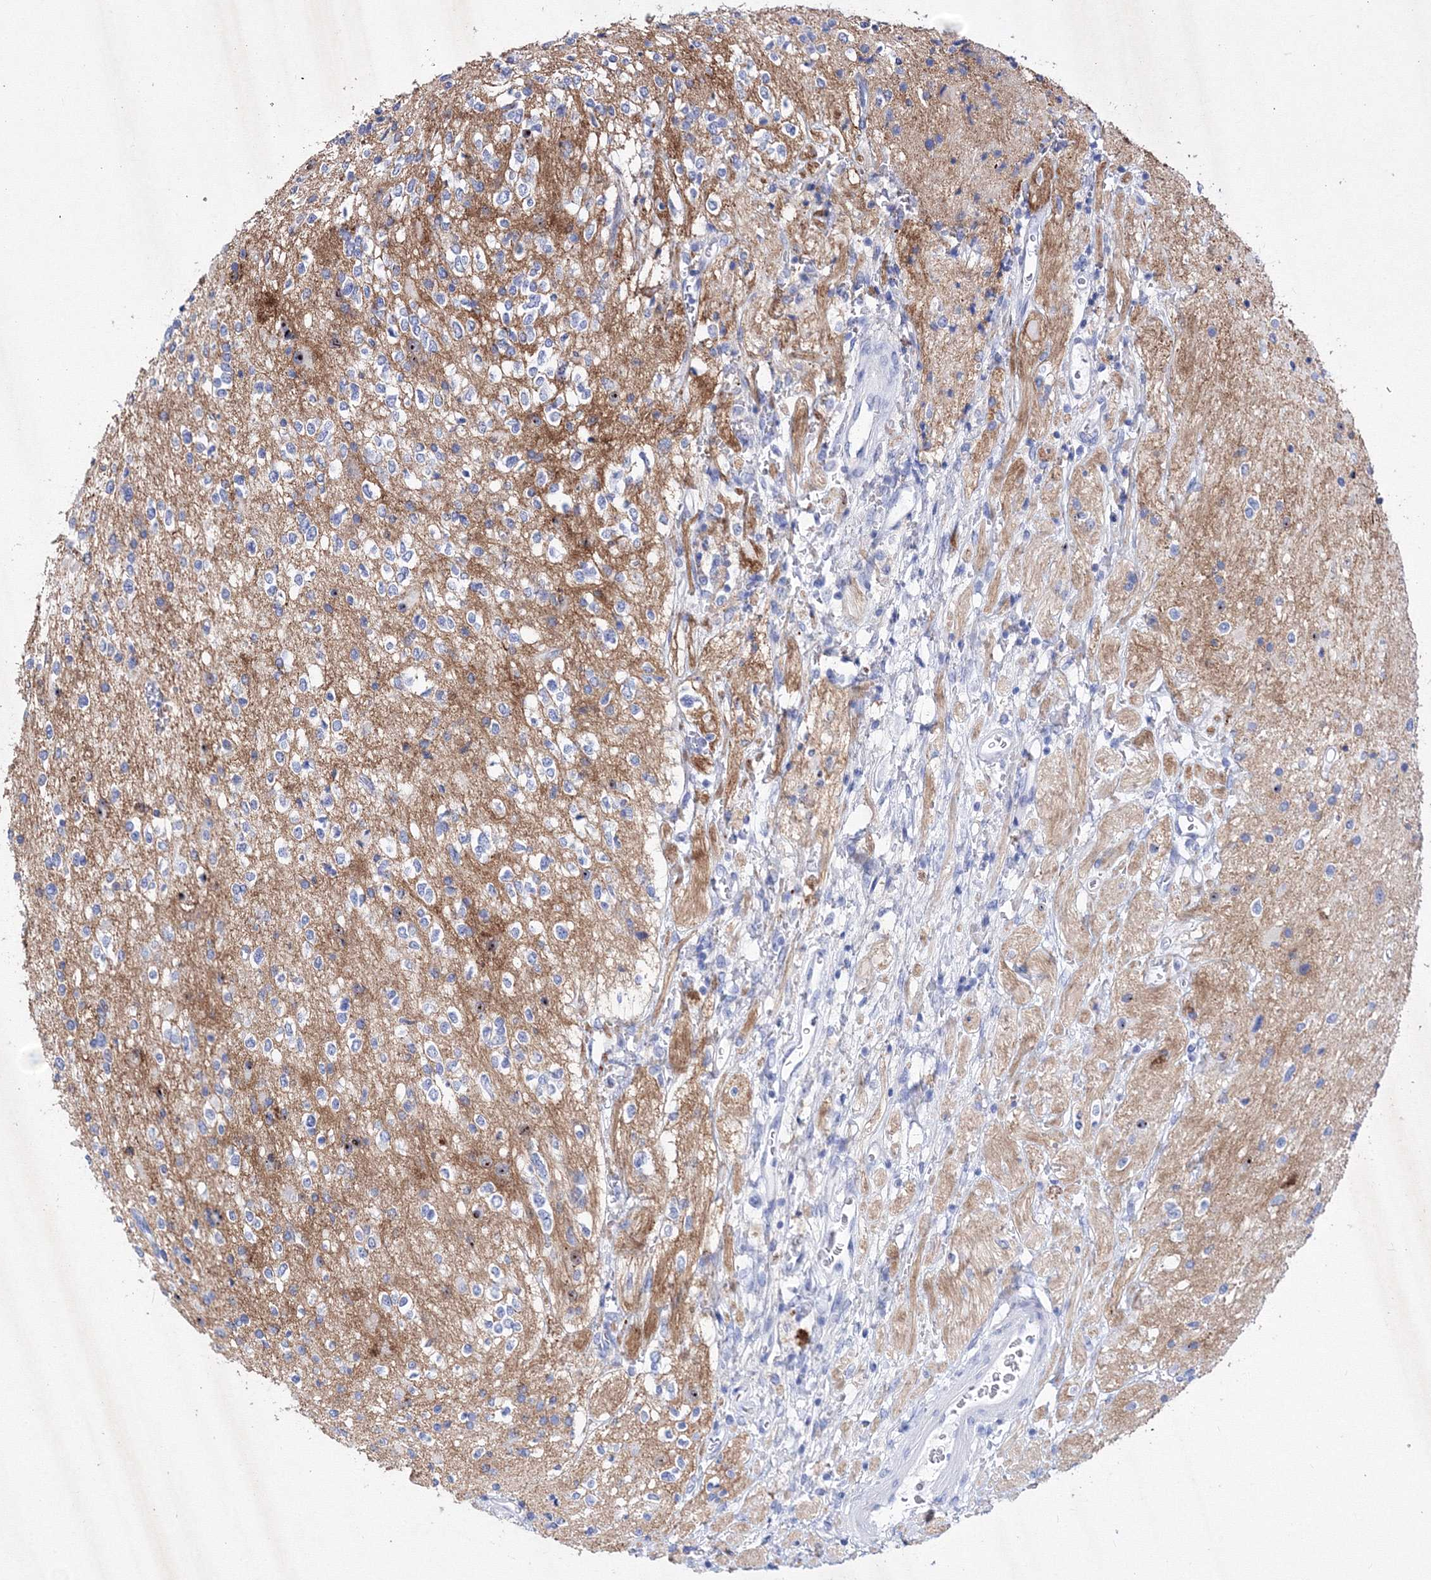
{"staining": {"intensity": "negative", "quantity": "none", "location": "none"}, "tissue": "glioma", "cell_type": "Tumor cells", "image_type": "cancer", "snomed": [{"axis": "morphology", "description": "Glioma, malignant, High grade"}, {"axis": "topography", "description": "Brain"}], "caption": "High magnification brightfield microscopy of high-grade glioma (malignant) stained with DAB (brown) and counterstained with hematoxylin (blue): tumor cells show no significant expression.", "gene": "GPN1", "patient": {"sex": "male", "age": 34}}